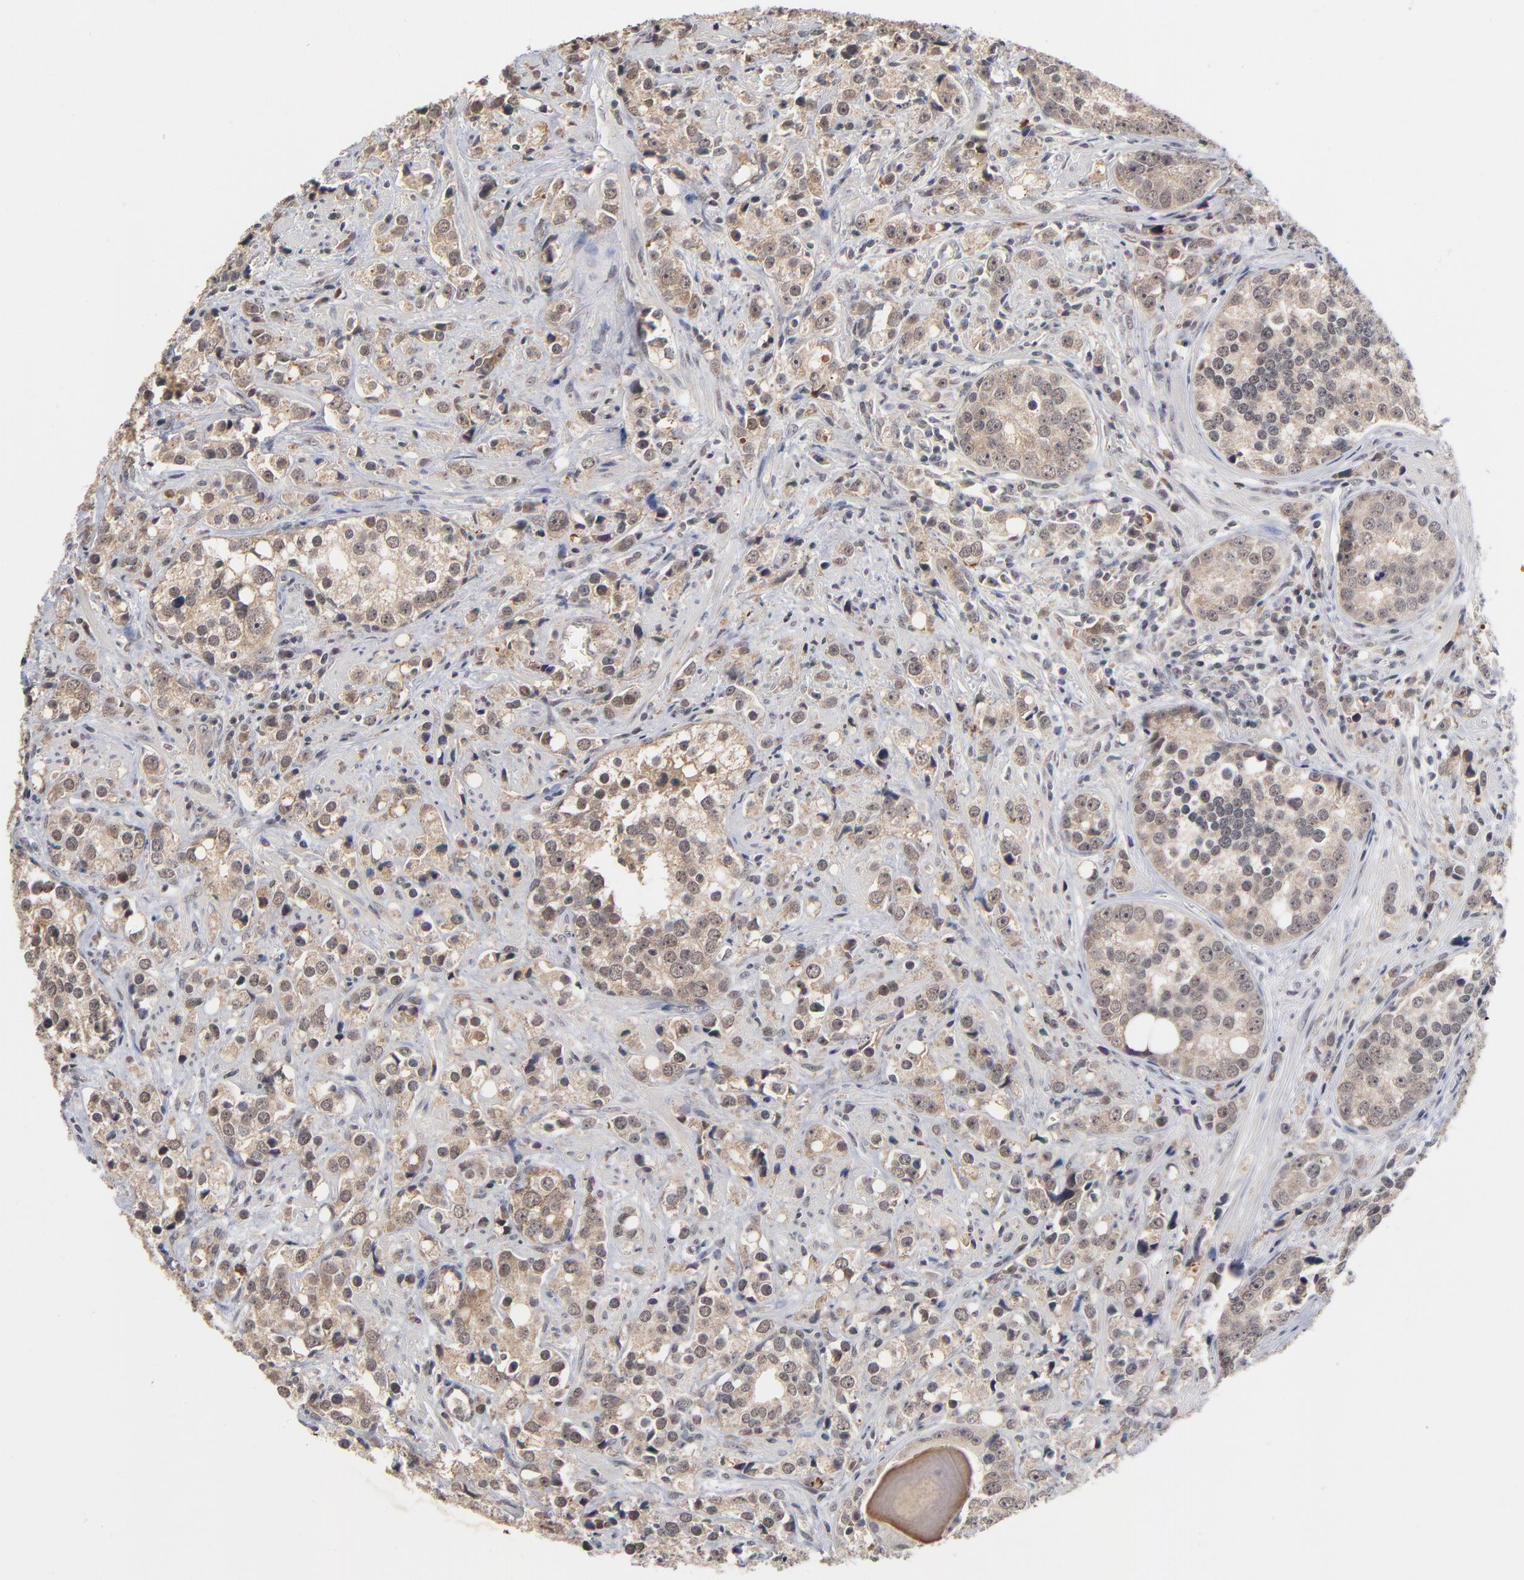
{"staining": {"intensity": "weak", "quantity": ">75%", "location": "cytoplasmic/membranous,nuclear"}, "tissue": "prostate cancer", "cell_type": "Tumor cells", "image_type": "cancer", "snomed": [{"axis": "morphology", "description": "Adenocarcinoma, High grade"}, {"axis": "topography", "description": "Prostate"}], "caption": "Protein positivity by immunohistochemistry (IHC) demonstrates weak cytoplasmic/membranous and nuclear expression in approximately >75% of tumor cells in prostate cancer.", "gene": "WSB1", "patient": {"sex": "male", "age": 71}}